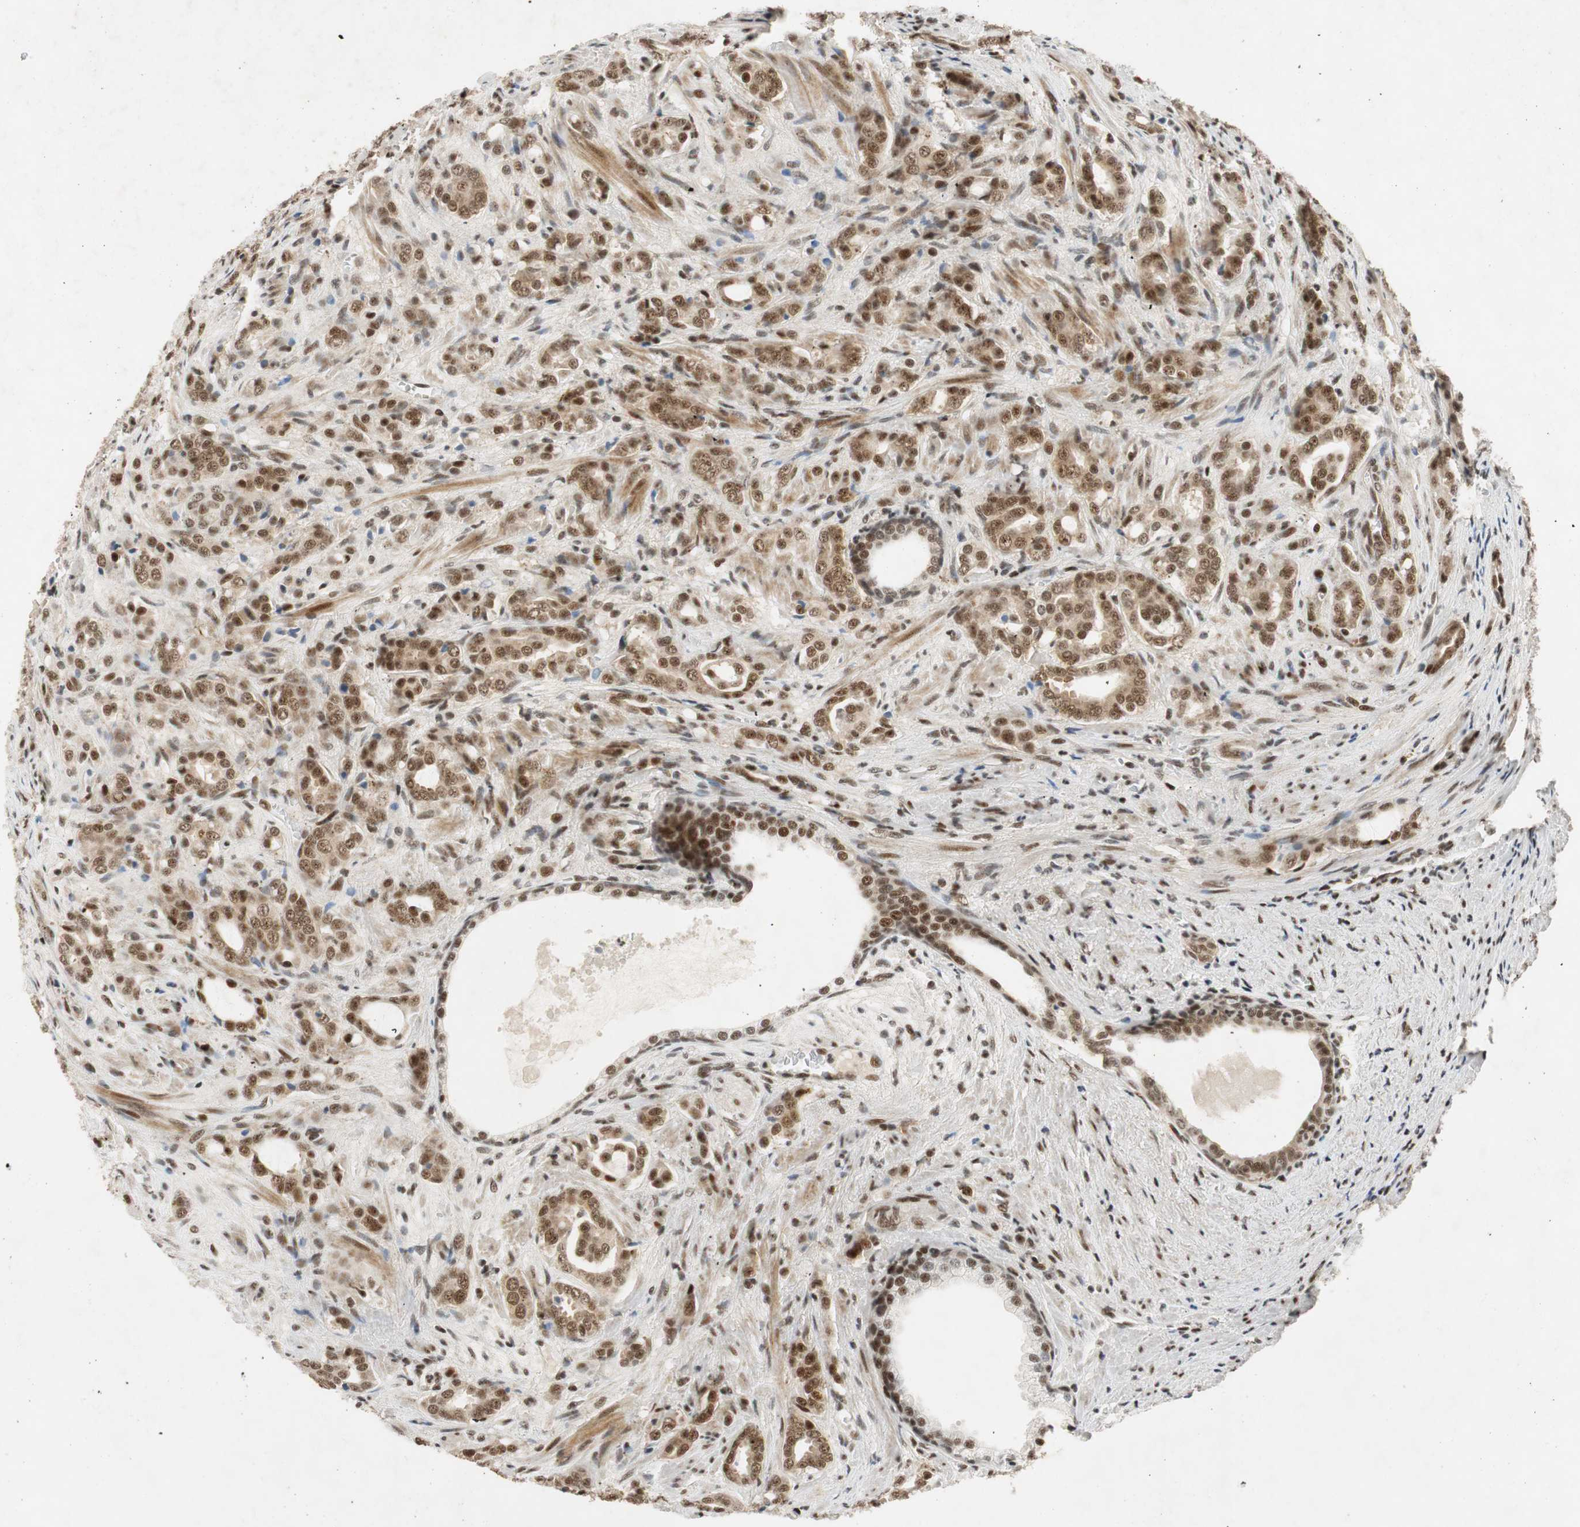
{"staining": {"intensity": "strong", "quantity": ">75%", "location": "nuclear"}, "tissue": "prostate cancer", "cell_type": "Tumor cells", "image_type": "cancer", "snomed": [{"axis": "morphology", "description": "Adenocarcinoma, High grade"}, {"axis": "topography", "description": "Prostate"}], "caption": "Immunohistochemical staining of prostate cancer (high-grade adenocarcinoma) demonstrates strong nuclear protein positivity in about >75% of tumor cells.", "gene": "NCBP3", "patient": {"sex": "male", "age": 64}}